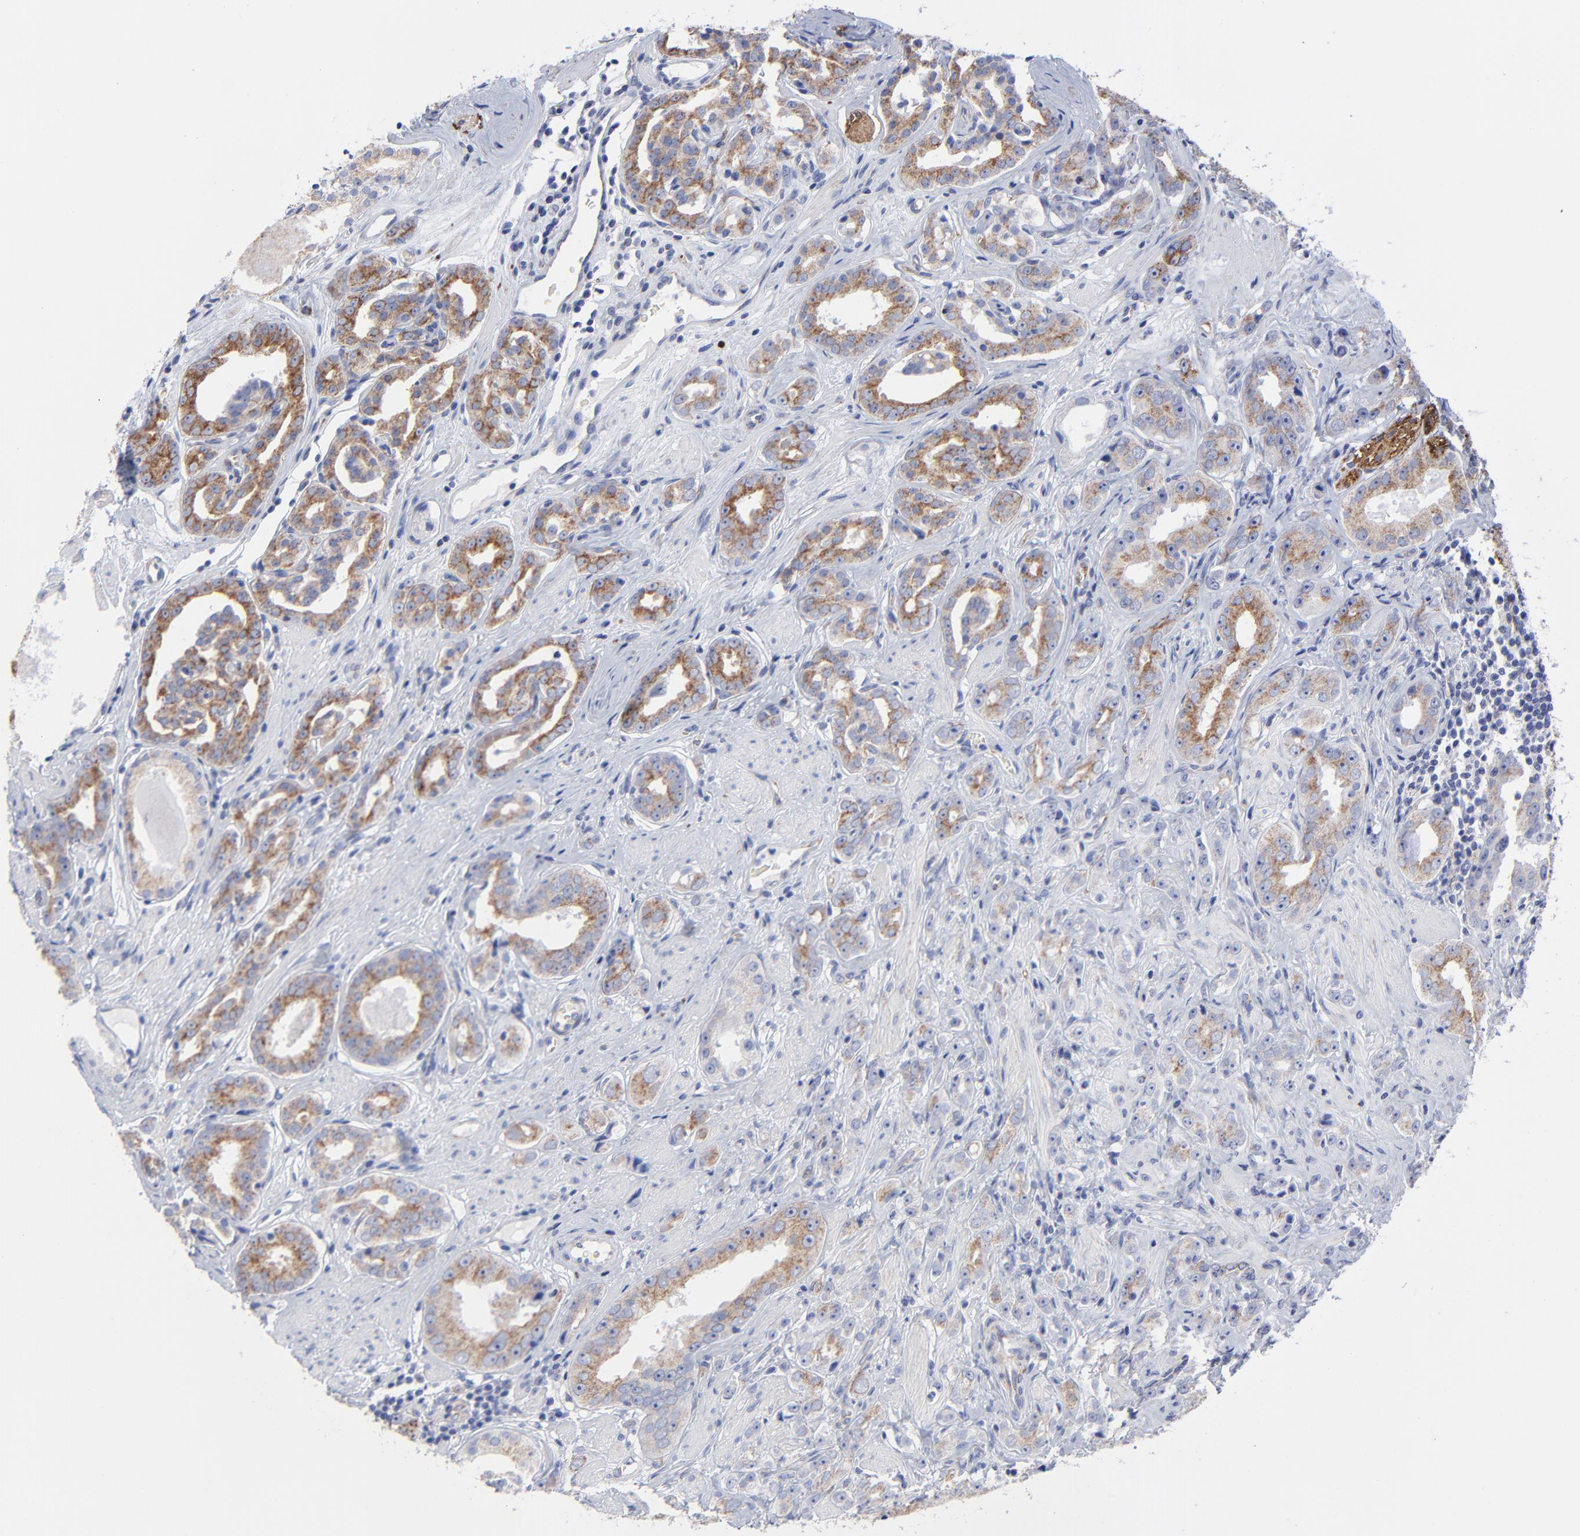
{"staining": {"intensity": "moderate", "quantity": "25%-75%", "location": "cytoplasmic/membranous"}, "tissue": "prostate cancer", "cell_type": "Tumor cells", "image_type": "cancer", "snomed": [{"axis": "morphology", "description": "Adenocarcinoma, Medium grade"}, {"axis": "topography", "description": "Prostate"}], "caption": "IHC (DAB (3,3'-diaminobenzidine)) staining of human adenocarcinoma (medium-grade) (prostate) exhibits moderate cytoplasmic/membranous protein expression in approximately 25%-75% of tumor cells.", "gene": "CNTN3", "patient": {"sex": "male", "age": 53}}